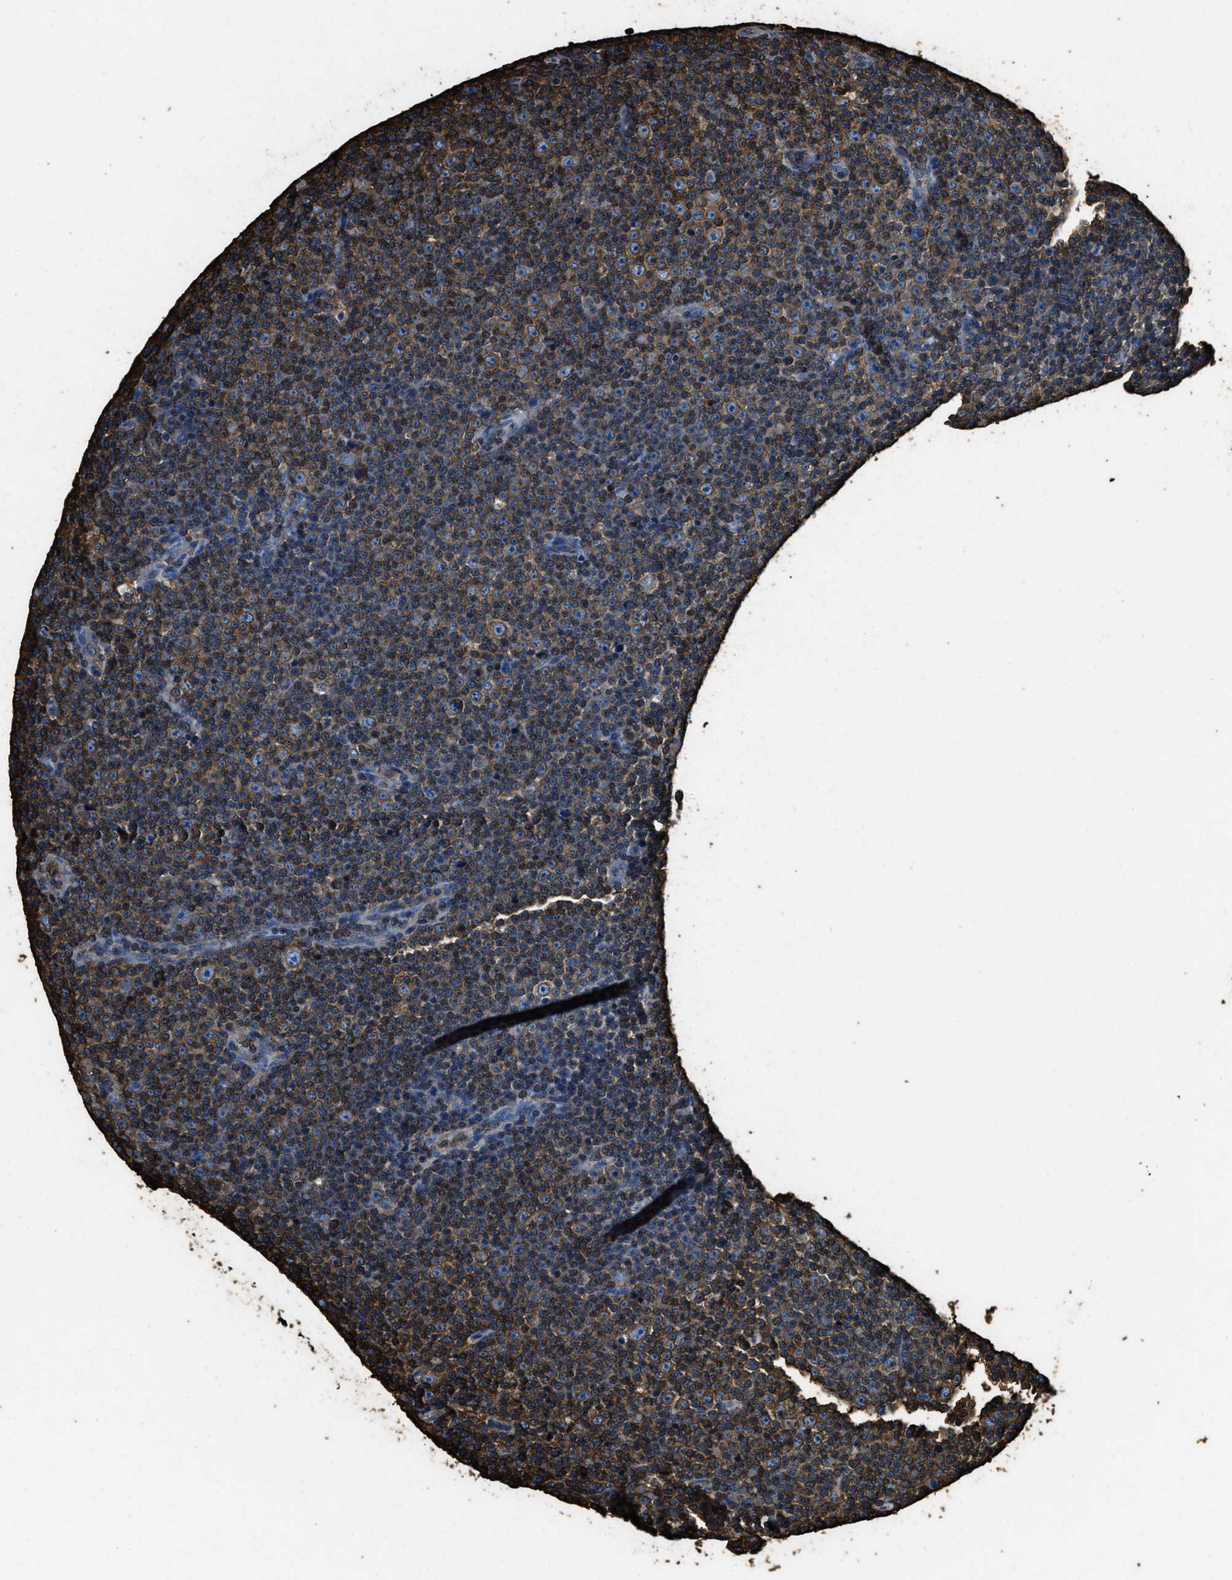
{"staining": {"intensity": "moderate", "quantity": ">75%", "location": "cytoplasmic/membranous"}, "tissue": "lymphoma", "cell_type": "Tumor cells", "image_type": "cancer", "snomed": [{"axis": "morphology", "description": "Malignant lymphoma, non-Hodgkin's type, Low grade"}, {"axis": "topography", "description": "Lymph node"}], "caption": "This is a micrograph of immunohistochemistry (IHC) staining of lymphoma, which shows moderate expression in the cytoplasmic/membranous of tumor cells.", "gene": "ACCS", "patient": {"sex": "female", "age": 67}}